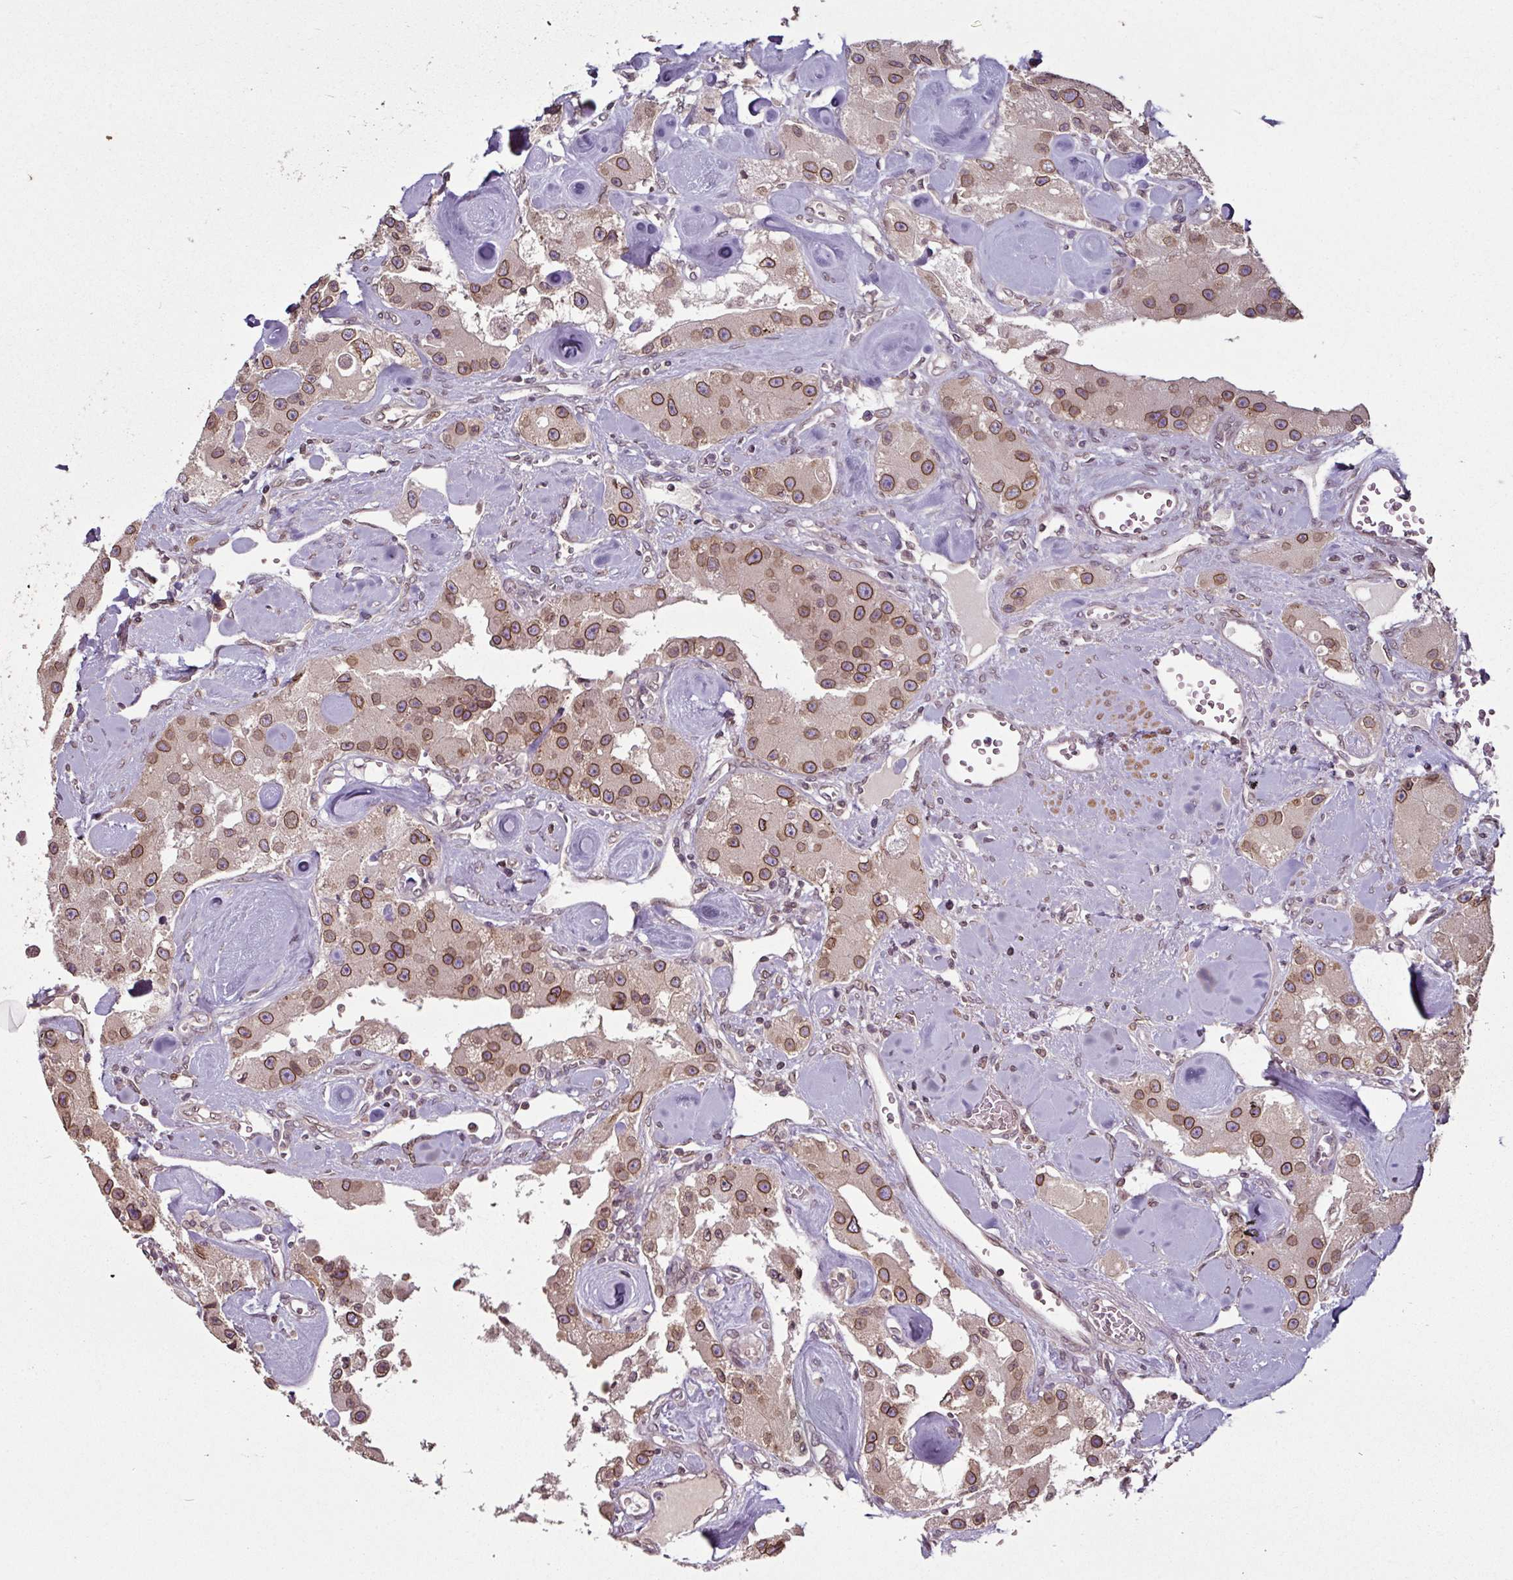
{"staining": {"intensity": "moderate", "quantity": ">75%", "location": "cytoplasmic/membranous,nuclear"}, "tissue": "carcinoid", "cell_type": "Tumor cells", "image_type": "cancer", "snomed": [{"axis": "morphology", "description": "Carcinoid, malignant, NOS"}, {"axis": "topography", "description": "Pancreas"}], "caption": "Immunohistochemical staining of malignant carcinoid shows medium levels of moderate cytoplasmic/membranous and nuclear protein positivity in about >75% of tumor cells.", "gene": "RANGAP1", "patient": {"sex": "male", "age": 41}}